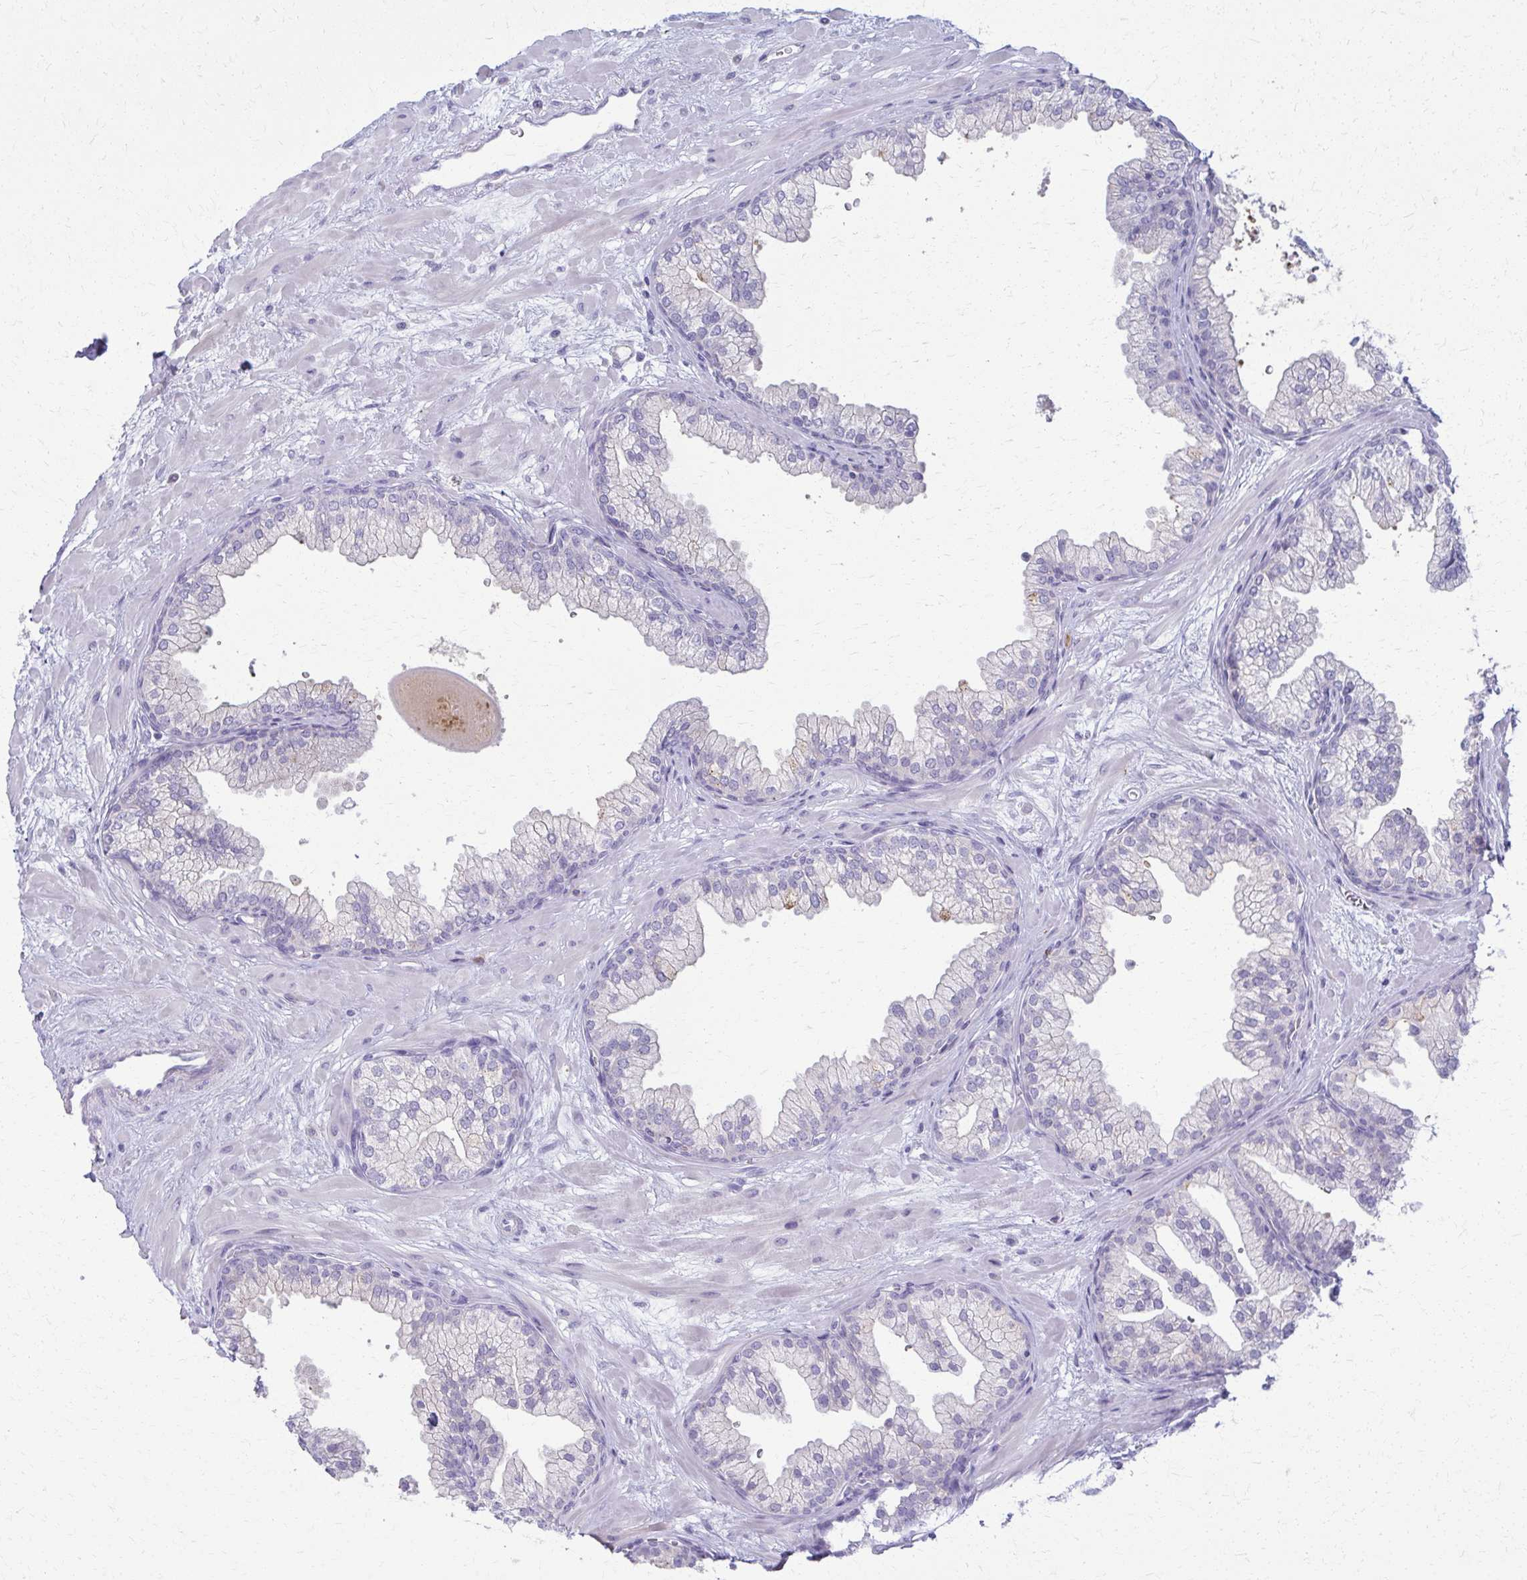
{"staining": {"intensity": "moderate", "quantity": "<25%", "location": "cytoplasmic/membranous"}, "tissue": "prostate", "cell_type": "Glandular cells", "image_type": "normal", "snomed": [{"axis": "morphology", "description": "Normal tissue, NOS"}, {"axis": "topography", "description": "Prostate"}, {"axis": "topography", "description": "Peripheral nerve tissue"}], "caption": "IHC micrograph of normal prostate stained for a protein (brown), which displays low levels of moderate cytoplasmic/membranous staining in approximately <25% of glandular cells.", "gene": "ENSG00000275249", "patient": {"sex": "male", "age": 61}}